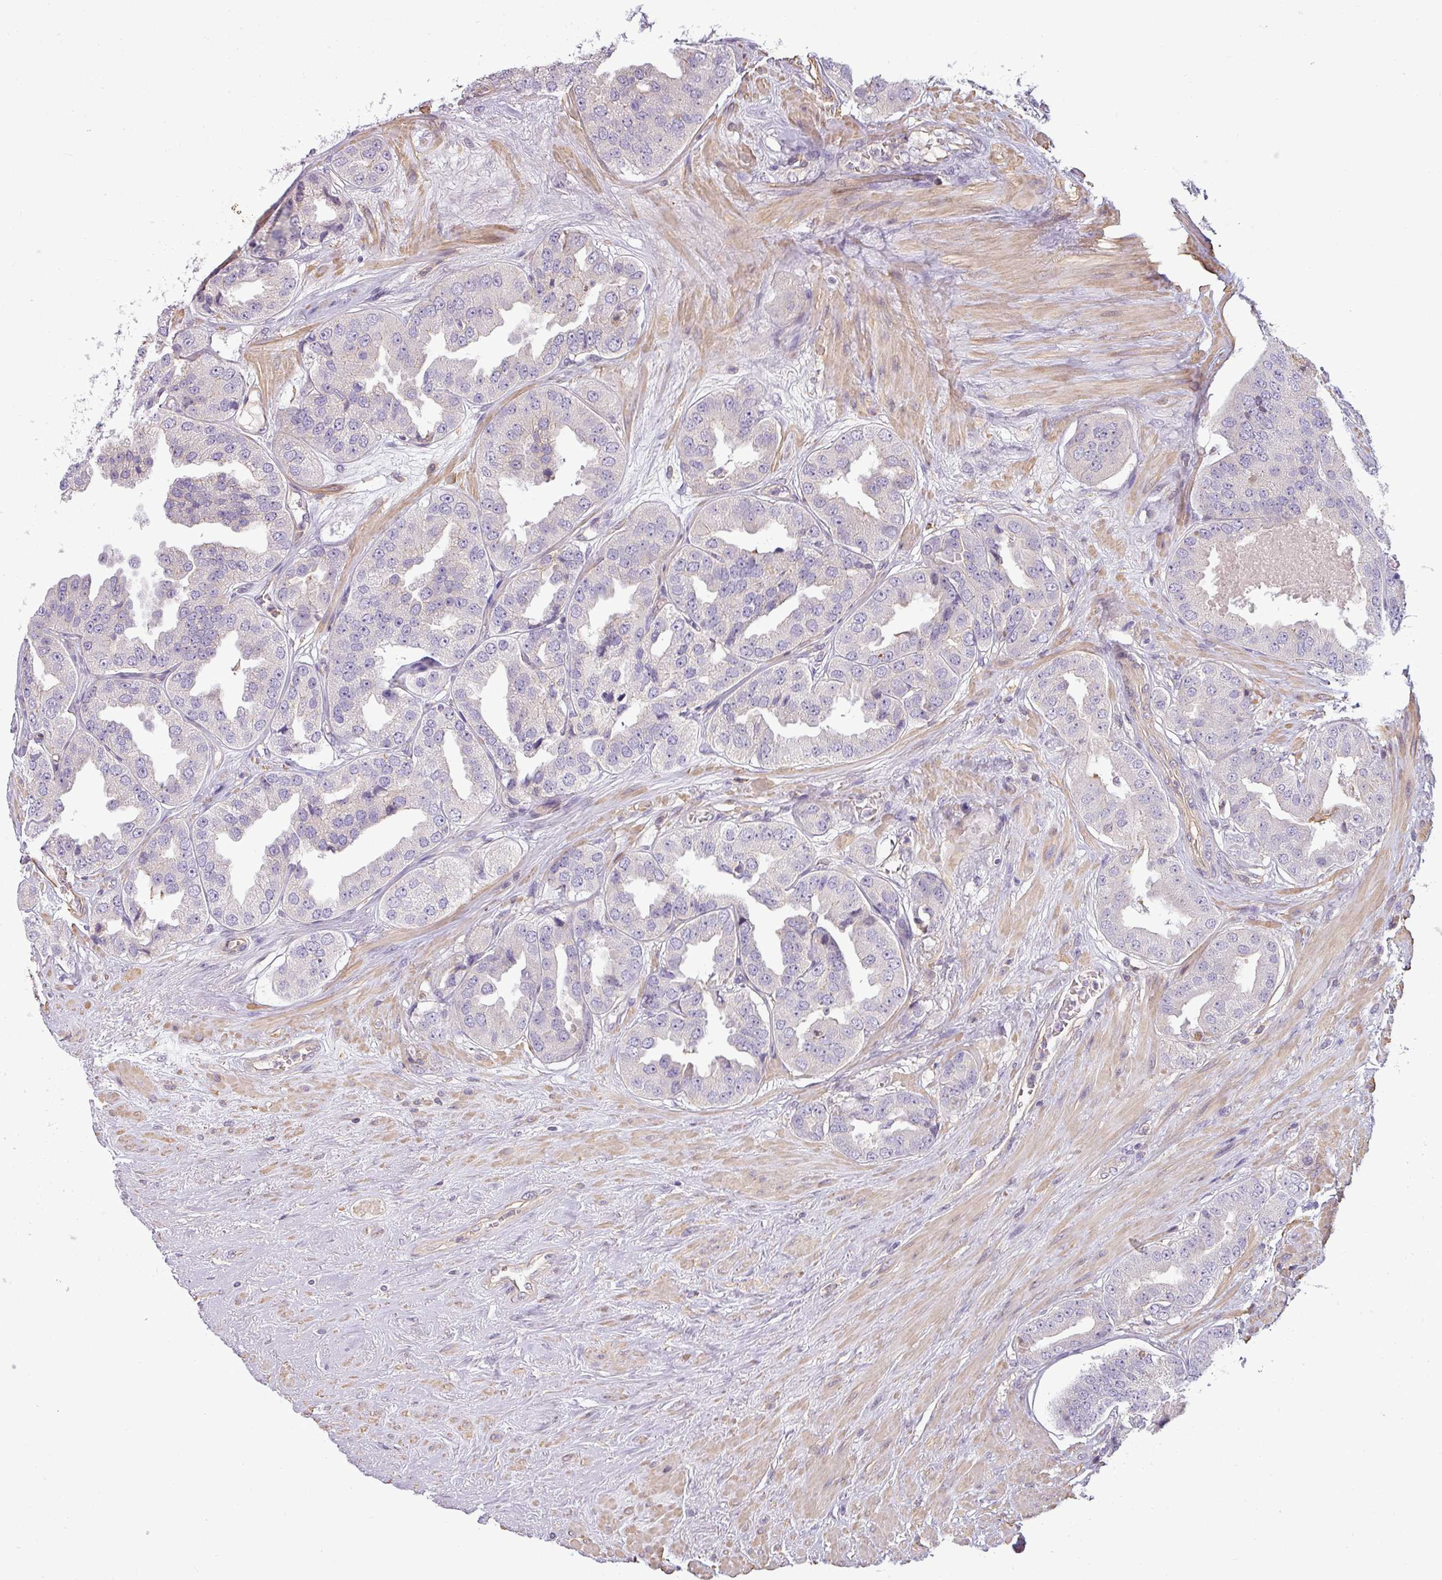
{"staining": {"intensity": "negative", "quantity": "none", "location": "none"}, "tissue": "prostate cancer", "cell_type": "Tumor cells", "image_type": "cancer", "snomed": [{"axis": "morphology", "description": "Adenocarcinoma, High grade"}, {"axis": "topography", "description": "Prostate"}], "caption": "Immunohistochemistry (IHC) photomicrograph of human prostate cancer (high-grade adenocarcinoma) stained for a protein (brown), which displays no staining in tumor cells. (DAB (3,3'-diaminobenzidine) immunohistochemistry visualized using brightfield microscopy, high magnification).", "gene": "ZNF835", "patient": {"sex": "male", "age": 63}}